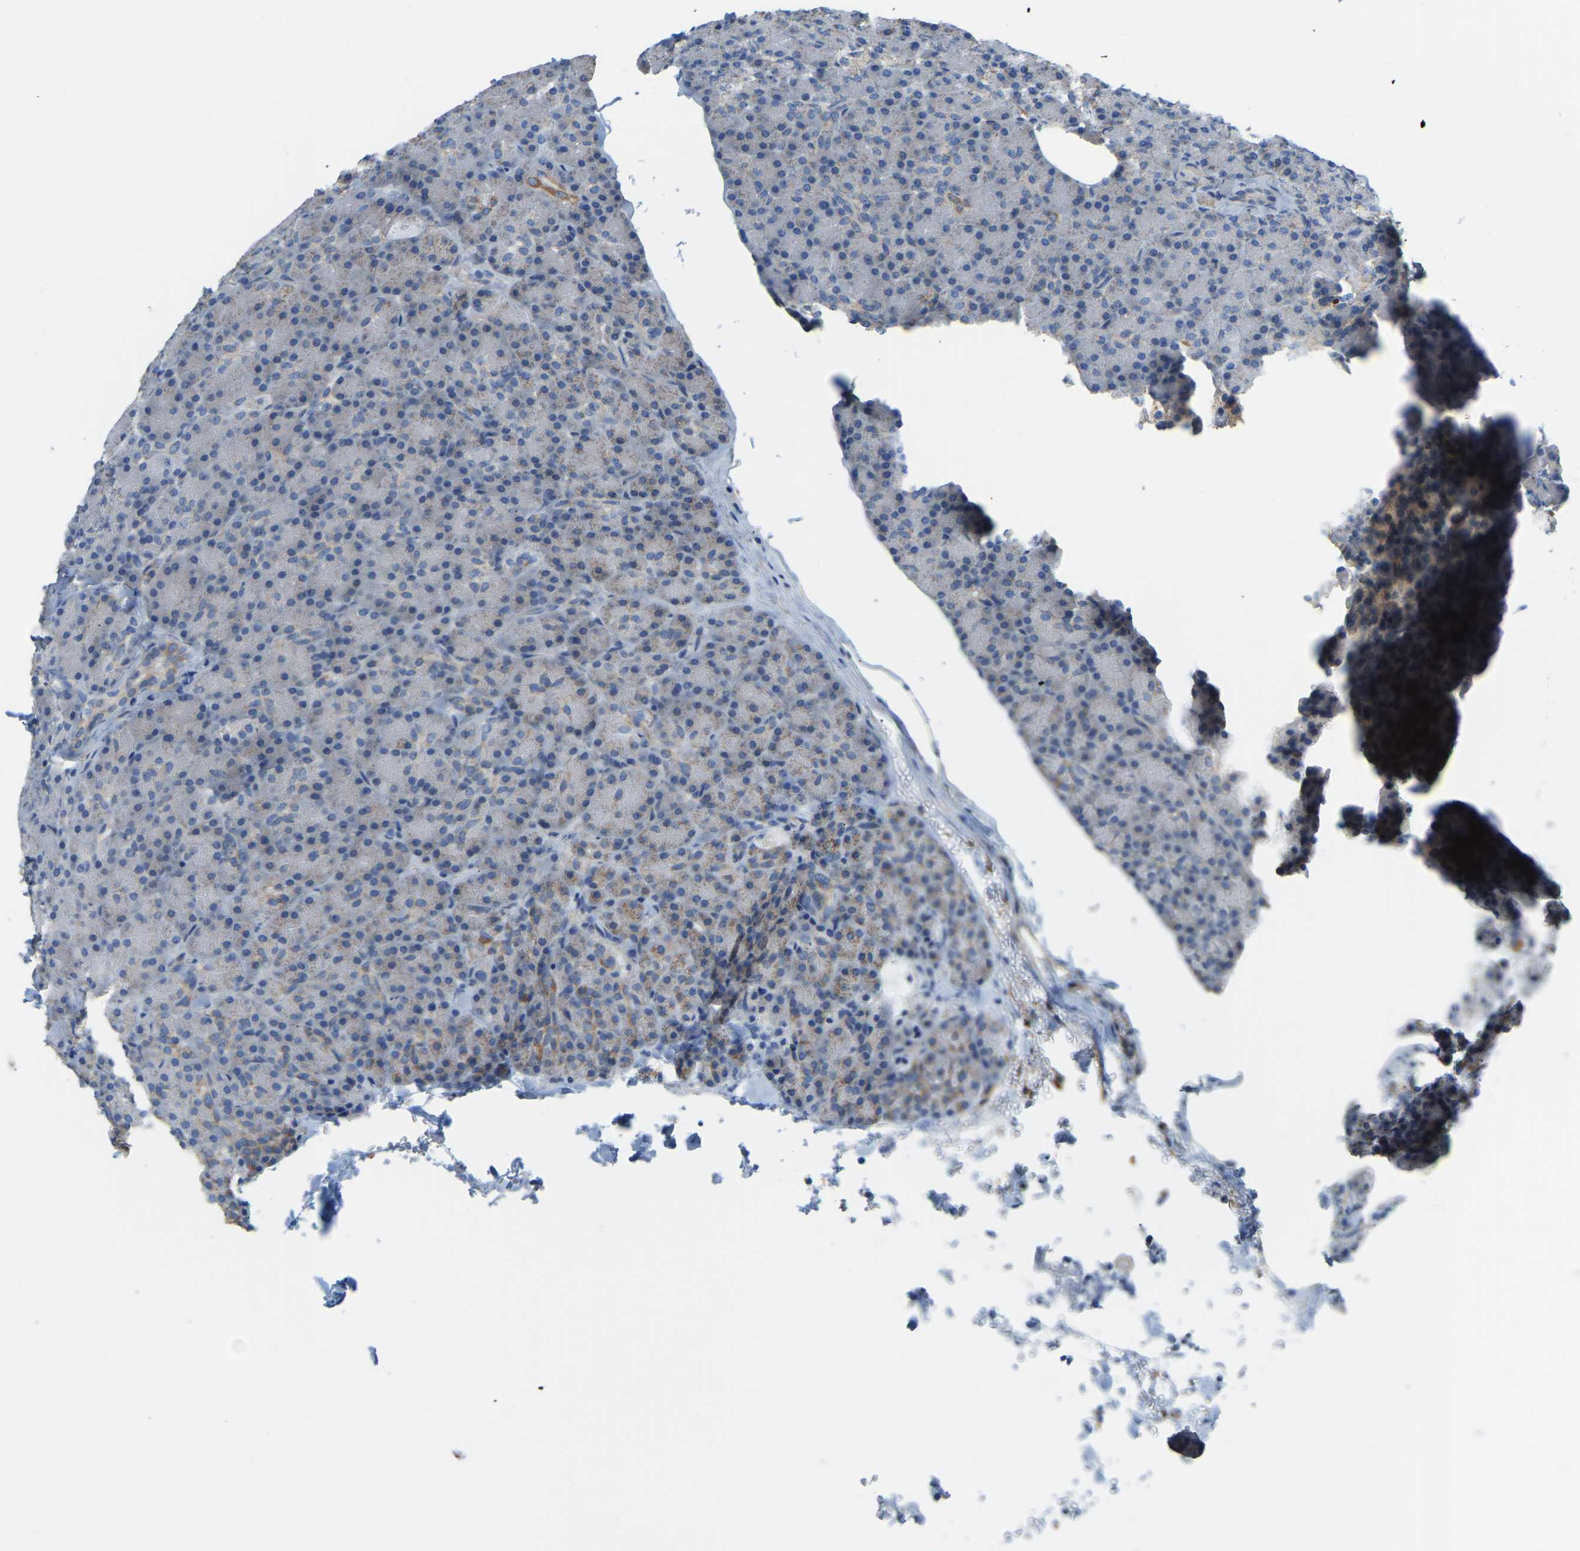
{"staining": {"intensity": "moderate", "quantity": "25%-75%", "location": "cytoplasmic/membranous"}, "tissue": "pancreas", "cell_type": "Exocrine glandular cells", "image_type": "normal", "snomed": [{"axis": "morphology", "description": "Normal tissue, NOS"}, {"axis": "topography", "description": "Pancreas"}], "caption": "Protein staining of unremarkable pancreas shows moderate cytoplasmic/membranous positivity in about 25%-75% of exocrine glandular cells.", "gene": "AHNAK", "patient": {"sex": "female", "age": 43}}